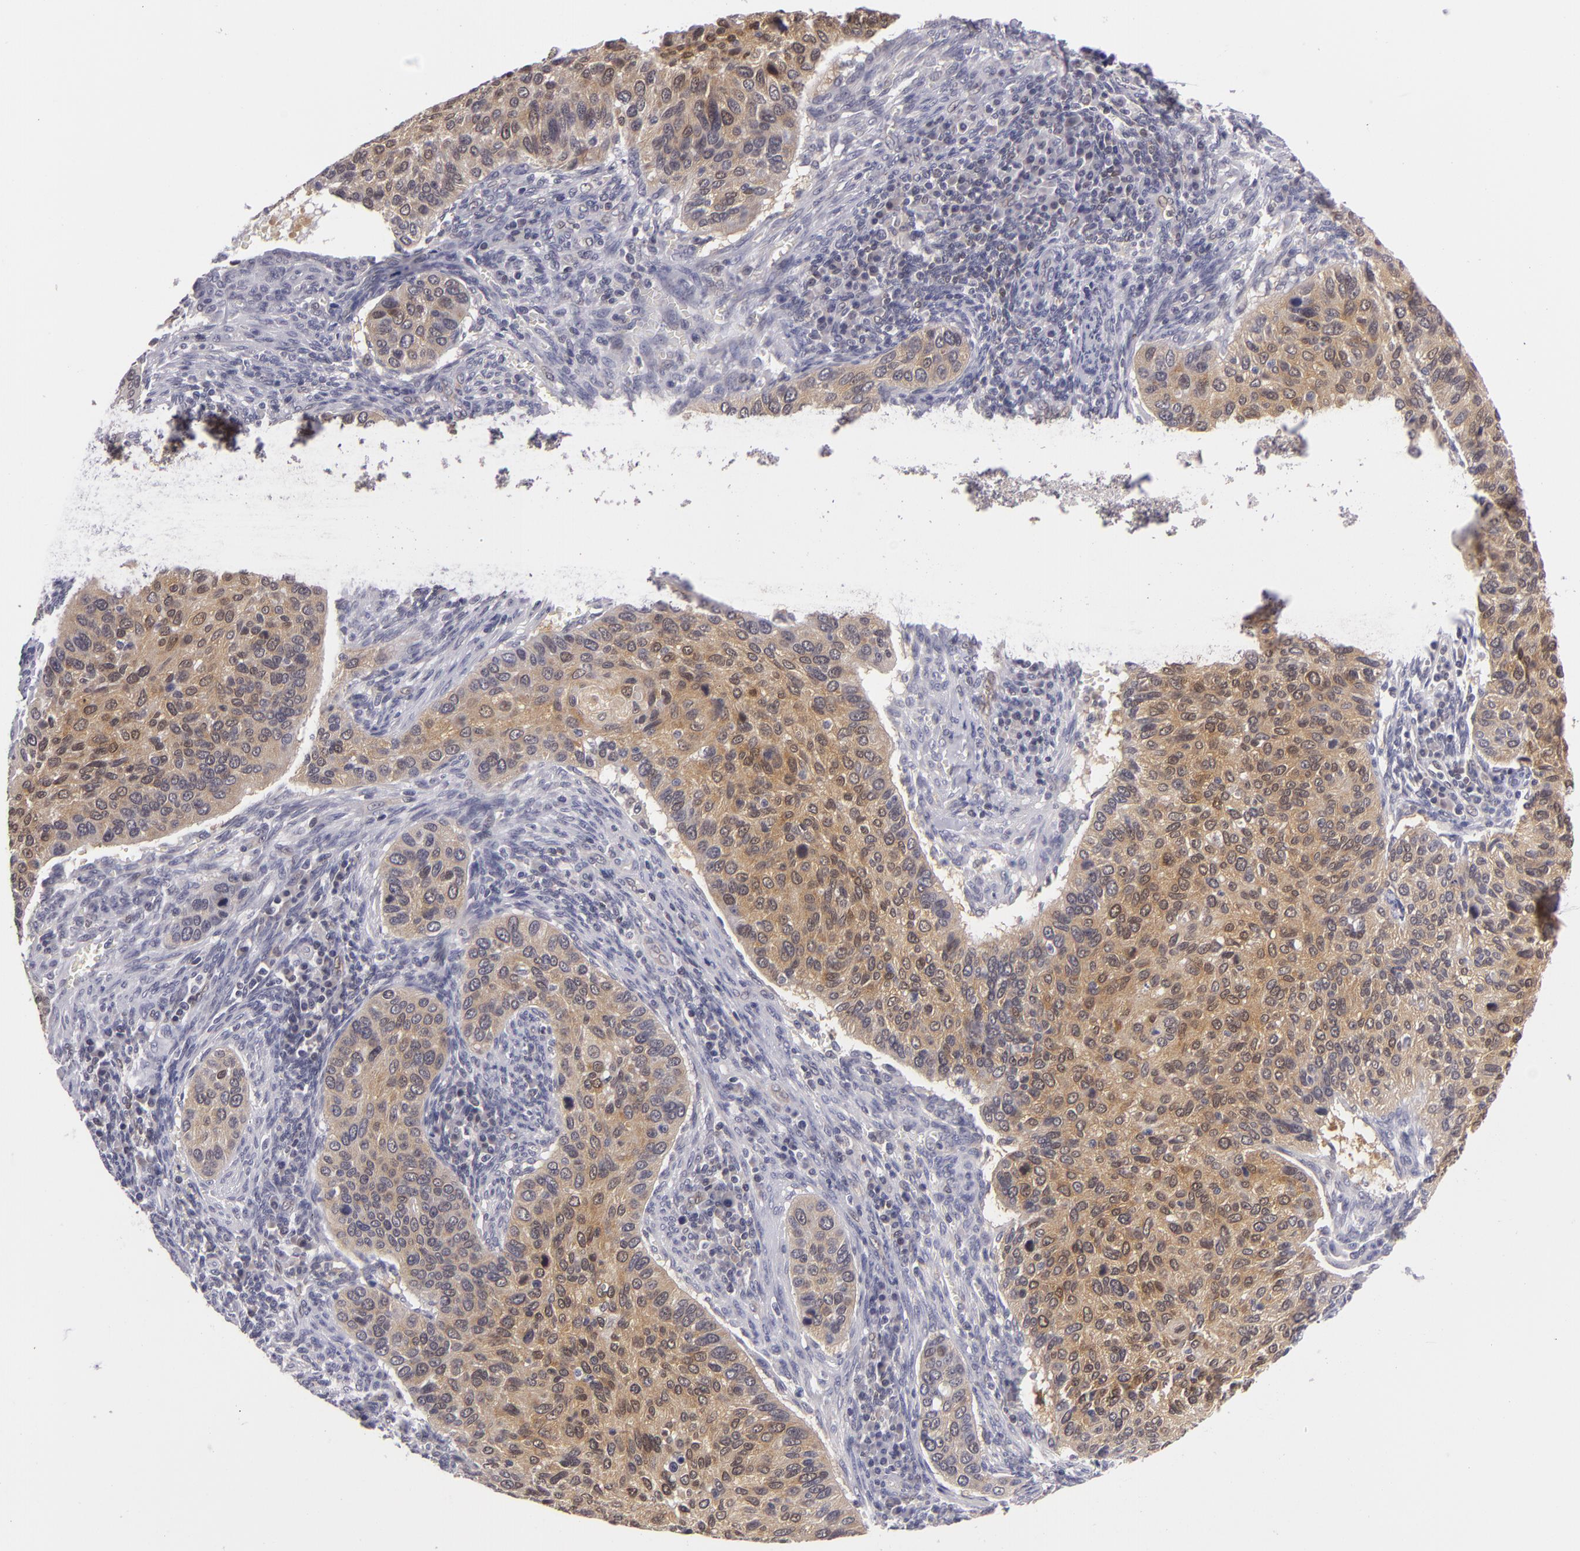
{"staining": {"intensity": "moderate", "quantity": ">75%", "location": "cytoplasmic/membranous"}, "tissue": "cervical cancer", "cell_type": "Tumor cells", "image_type": "cancer", "snomed": [{"axis": "morphology", "description": "Adenocarcinoma, NOS"}, {"axis": "topography", "description": "Cervix"}], "caption": "Cervical cancer (adenocarcinoma) was stained to show a protein in brown. There is medium levels of moderate cytoplasmic/membranous positivity in about >75% of tumor cells.", "gene": "BCL10", "patient": {"sex": "female", "age": 29}}